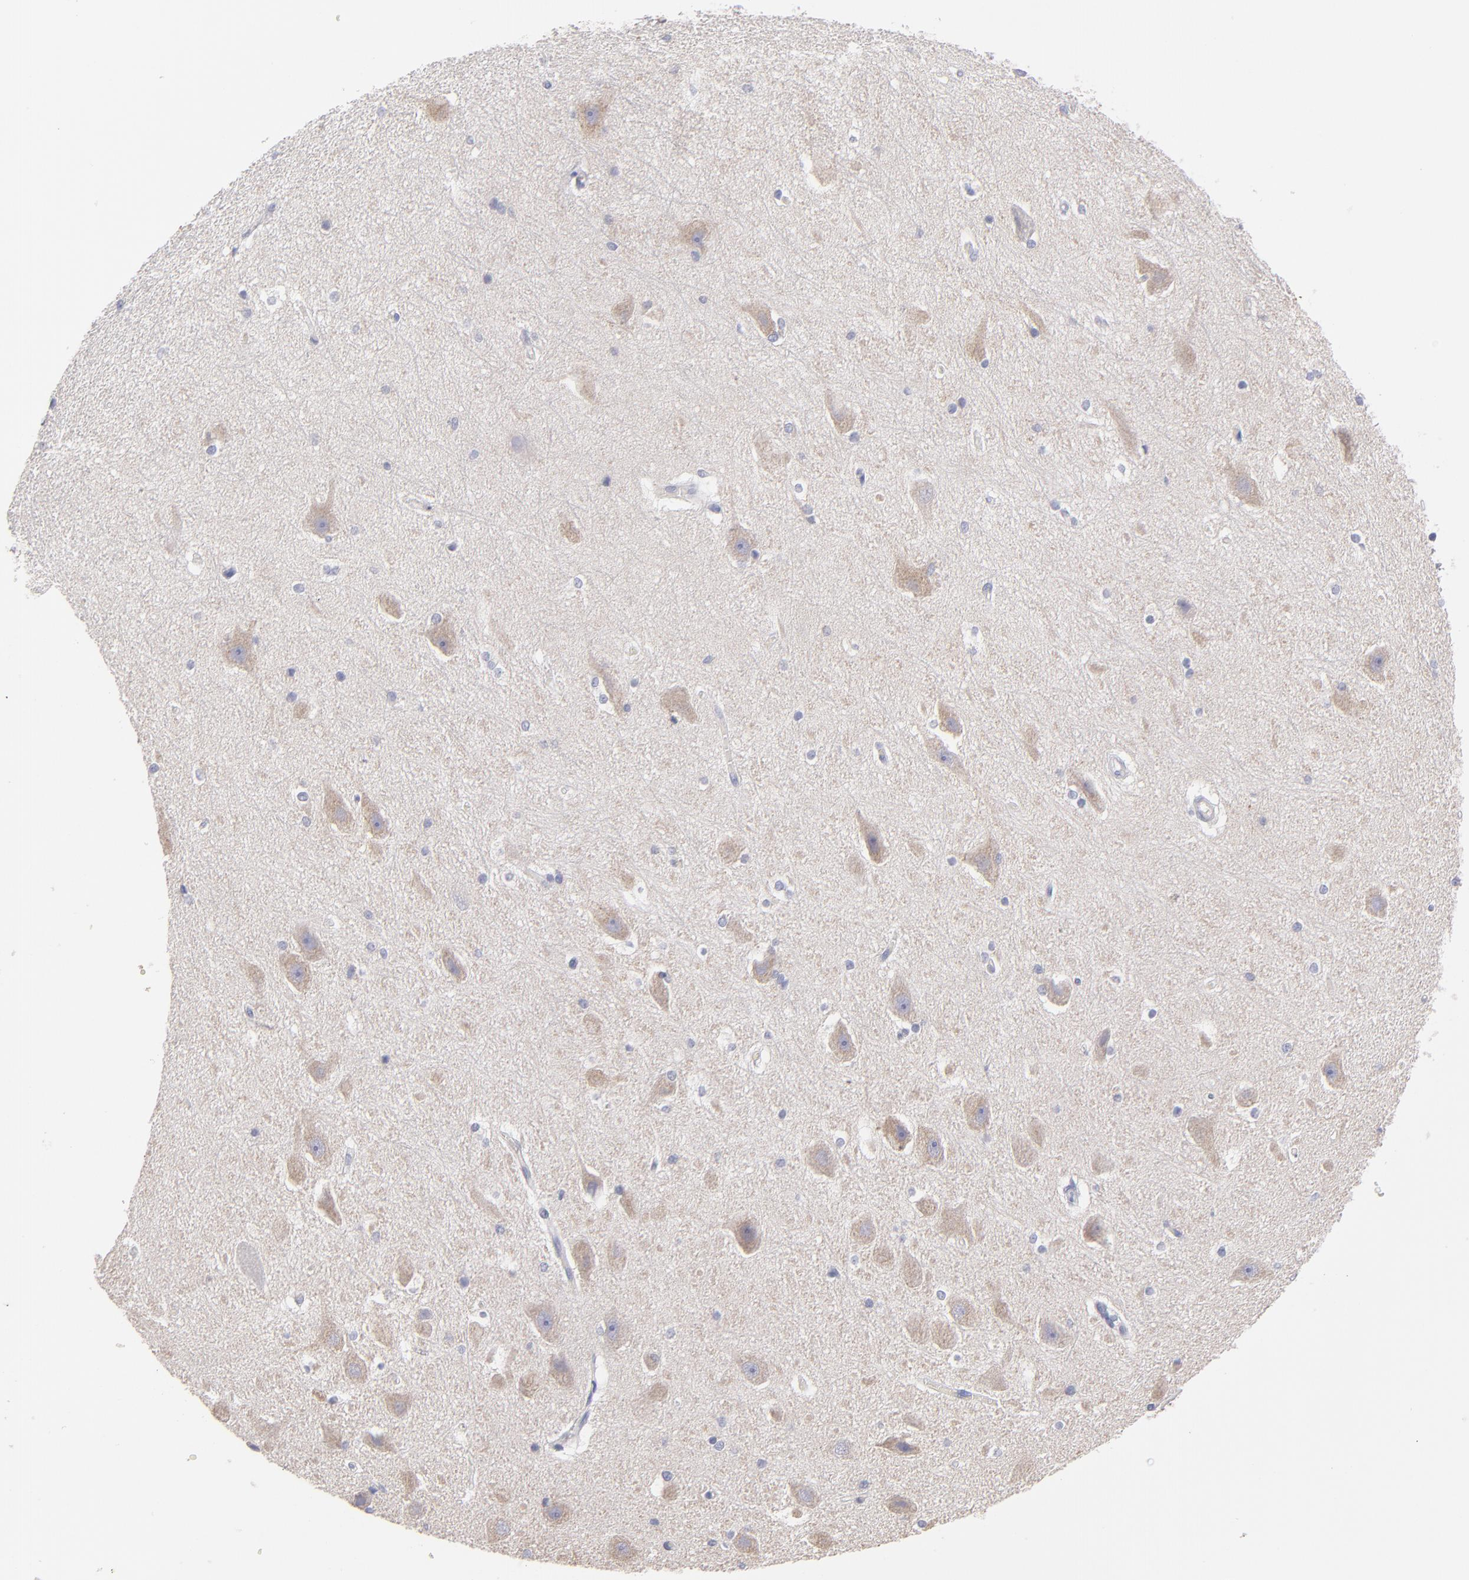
{"staining": {"intensity": "negative", "quantity": "none", "location": "none"}, "tissue": "hippocampus", "cell_type": "Glial cells", "image_type": "normal", "snomed": [{"axis": "morphology", "description": "Normal tissue, NOS"}, {"axis": "topography", "description": "Hippocampus"}], "caption": "DAB immunohistochemical staining of normal human hippocampus displays no significant staining in glial cells. The staining was performed using DAB to visualize the protein expression in brown, while the nuclei were stained in blue with hematoxylin (Magnification: 20x).", "gene": "PLVAP", "patient": {"sex": "female", "age": 19}}